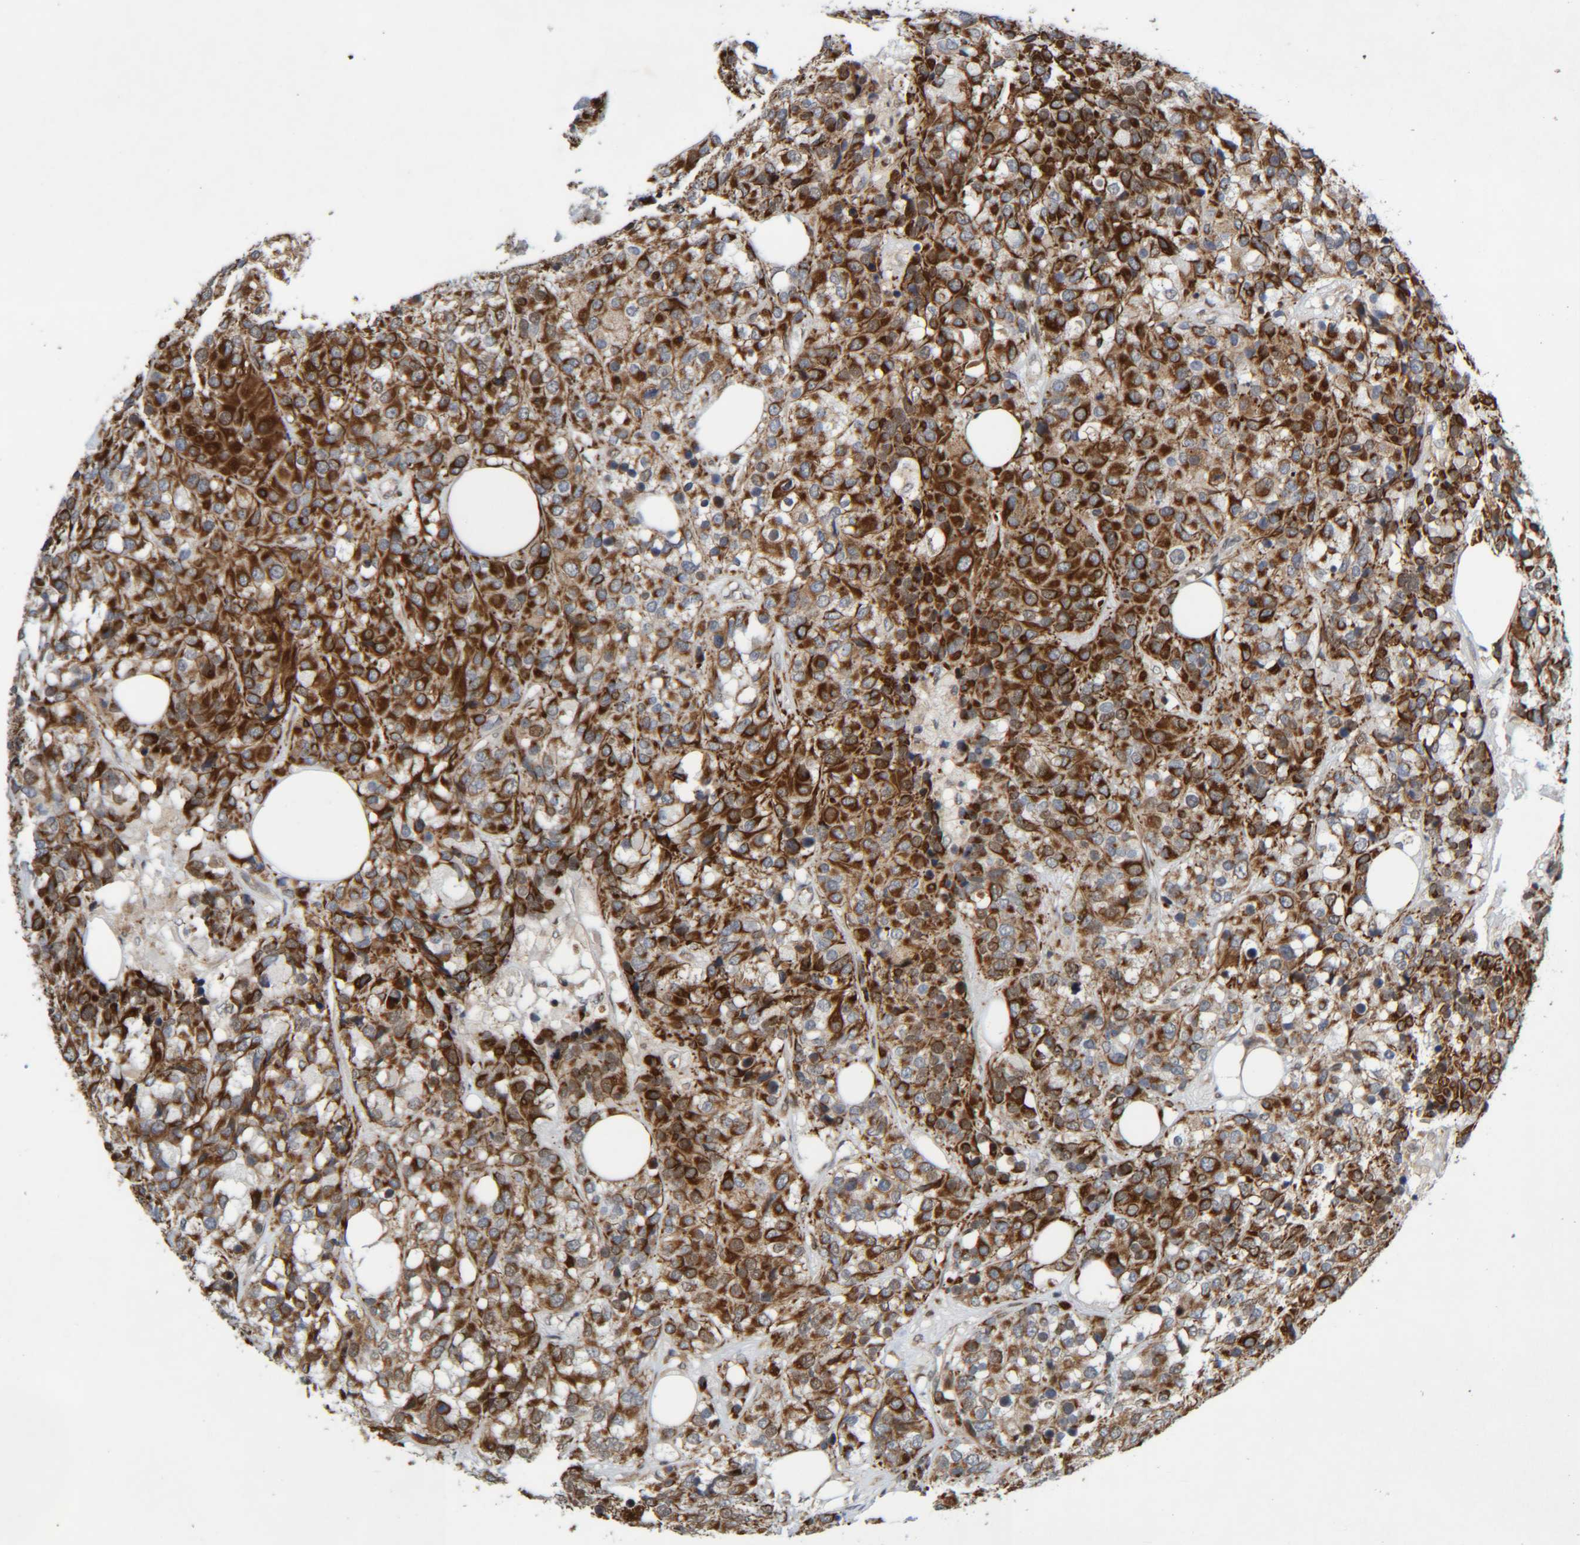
{"staining": {"intensity": "strong", "quantity": ">75%", "location": "cytoplasmic/membranous"}, "tissue": "breast cancer", "cell_type": "Tumor cells", "image_type": "cancer", "snomed": [{"axis": "morphology", "description": "Lobular carcinoma"}, {"axis": "topography", "description": "Breast"}], "caption": "Strong cytoplasmic/membranous protein positivity is seen in approximately >75% of tumor cells in breast lobular carcinoma. The protein is stained brown, and the nuclei are stained in blue (DAB IHC with brightfield microscopy, high magnification).", "gene": "CCDC57", "patient": {"sex": "female", "age": 59}}